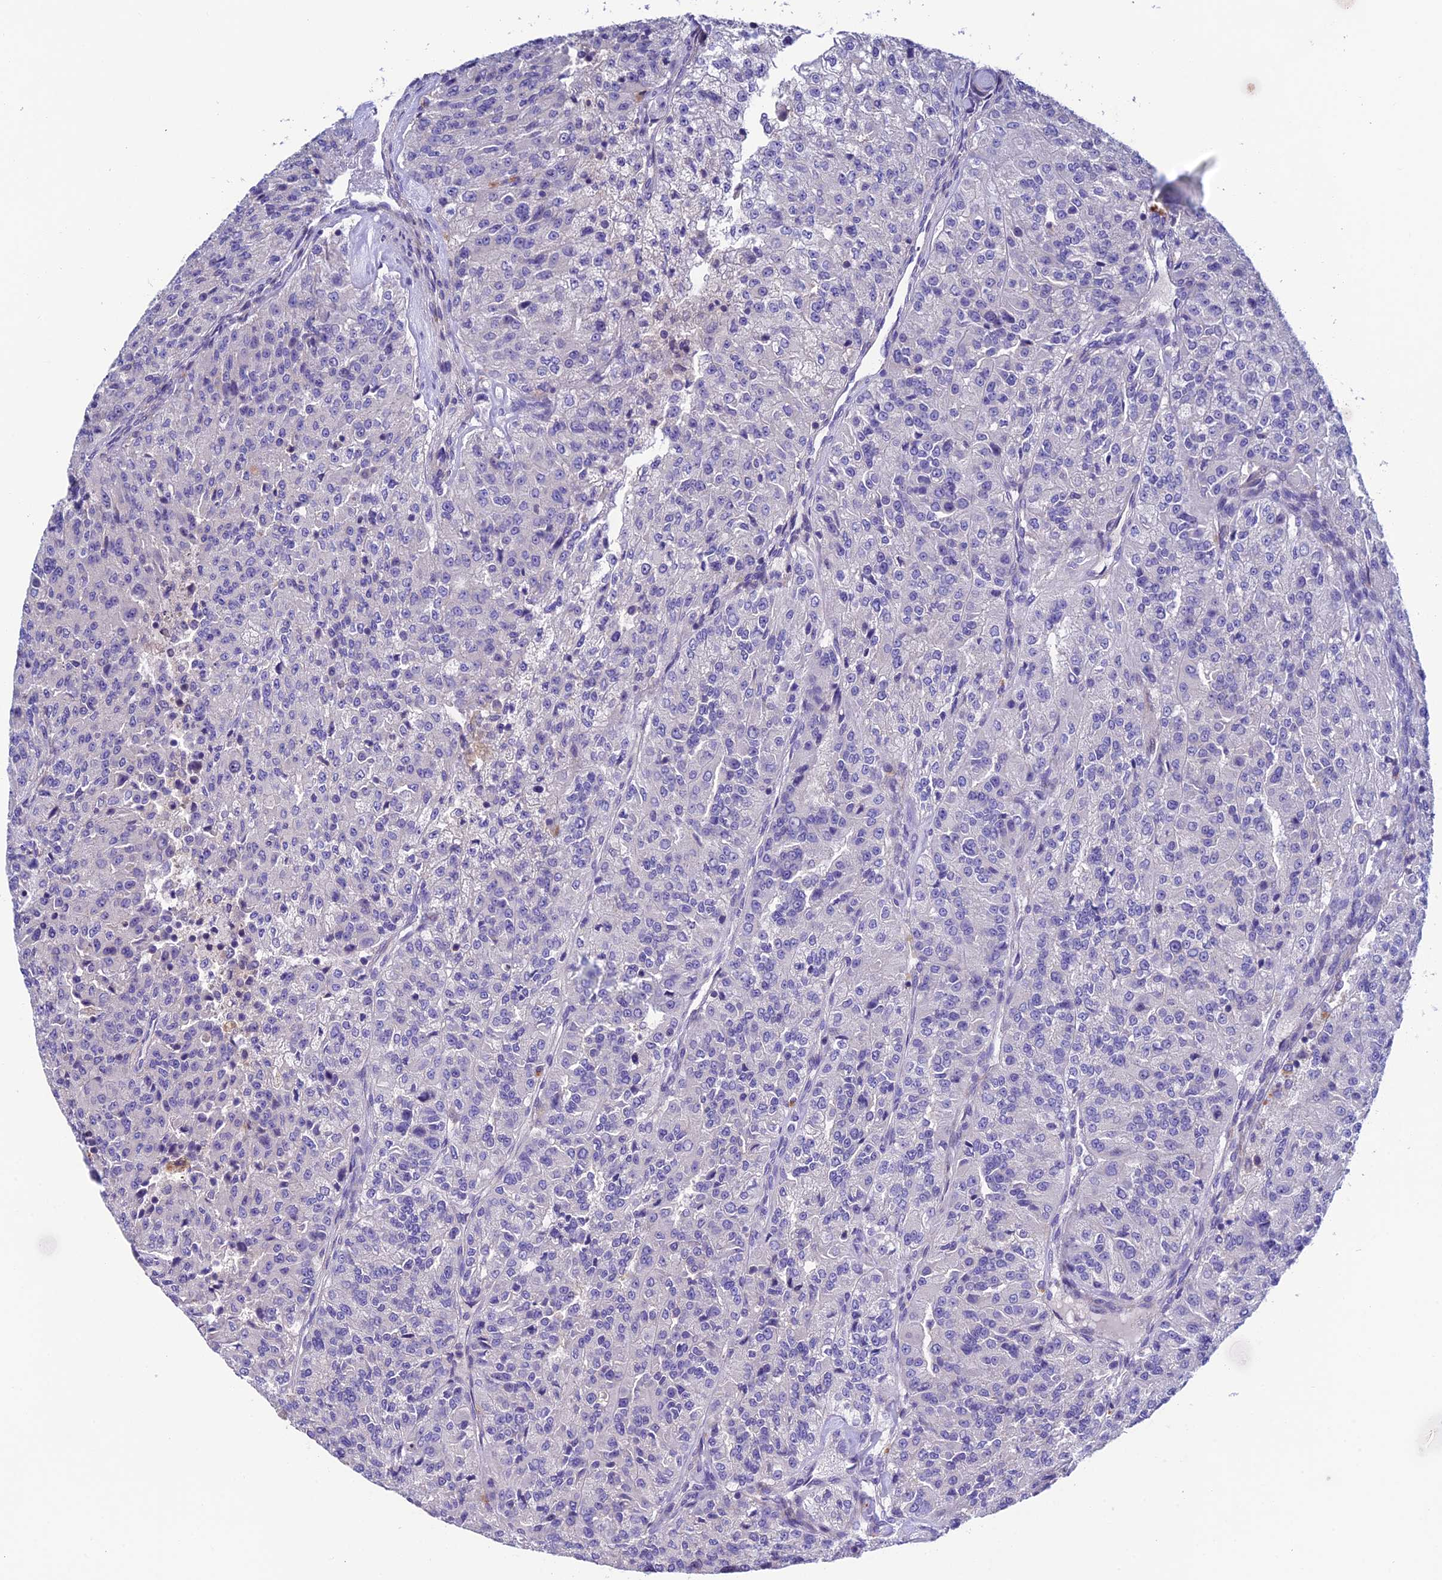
{"staining": {"intensity": "negative", "quantity": "none", "location": "none"}, "tissue": "renal cancer", "cell_type": "Tumor cells", "image_type": "cancer", "snomed": [{"axis": "morphology", "description": "Adenocarcinoma, NOS"}, {"axis": "topography", "description": "Kidney"}], "caption": "Immunohistochemical staining of human renal adenocarcinoma displays no significant positivity in tumor cells.", "gene": "FAM178B", "patient": {"sex": "female", "age": 63}}